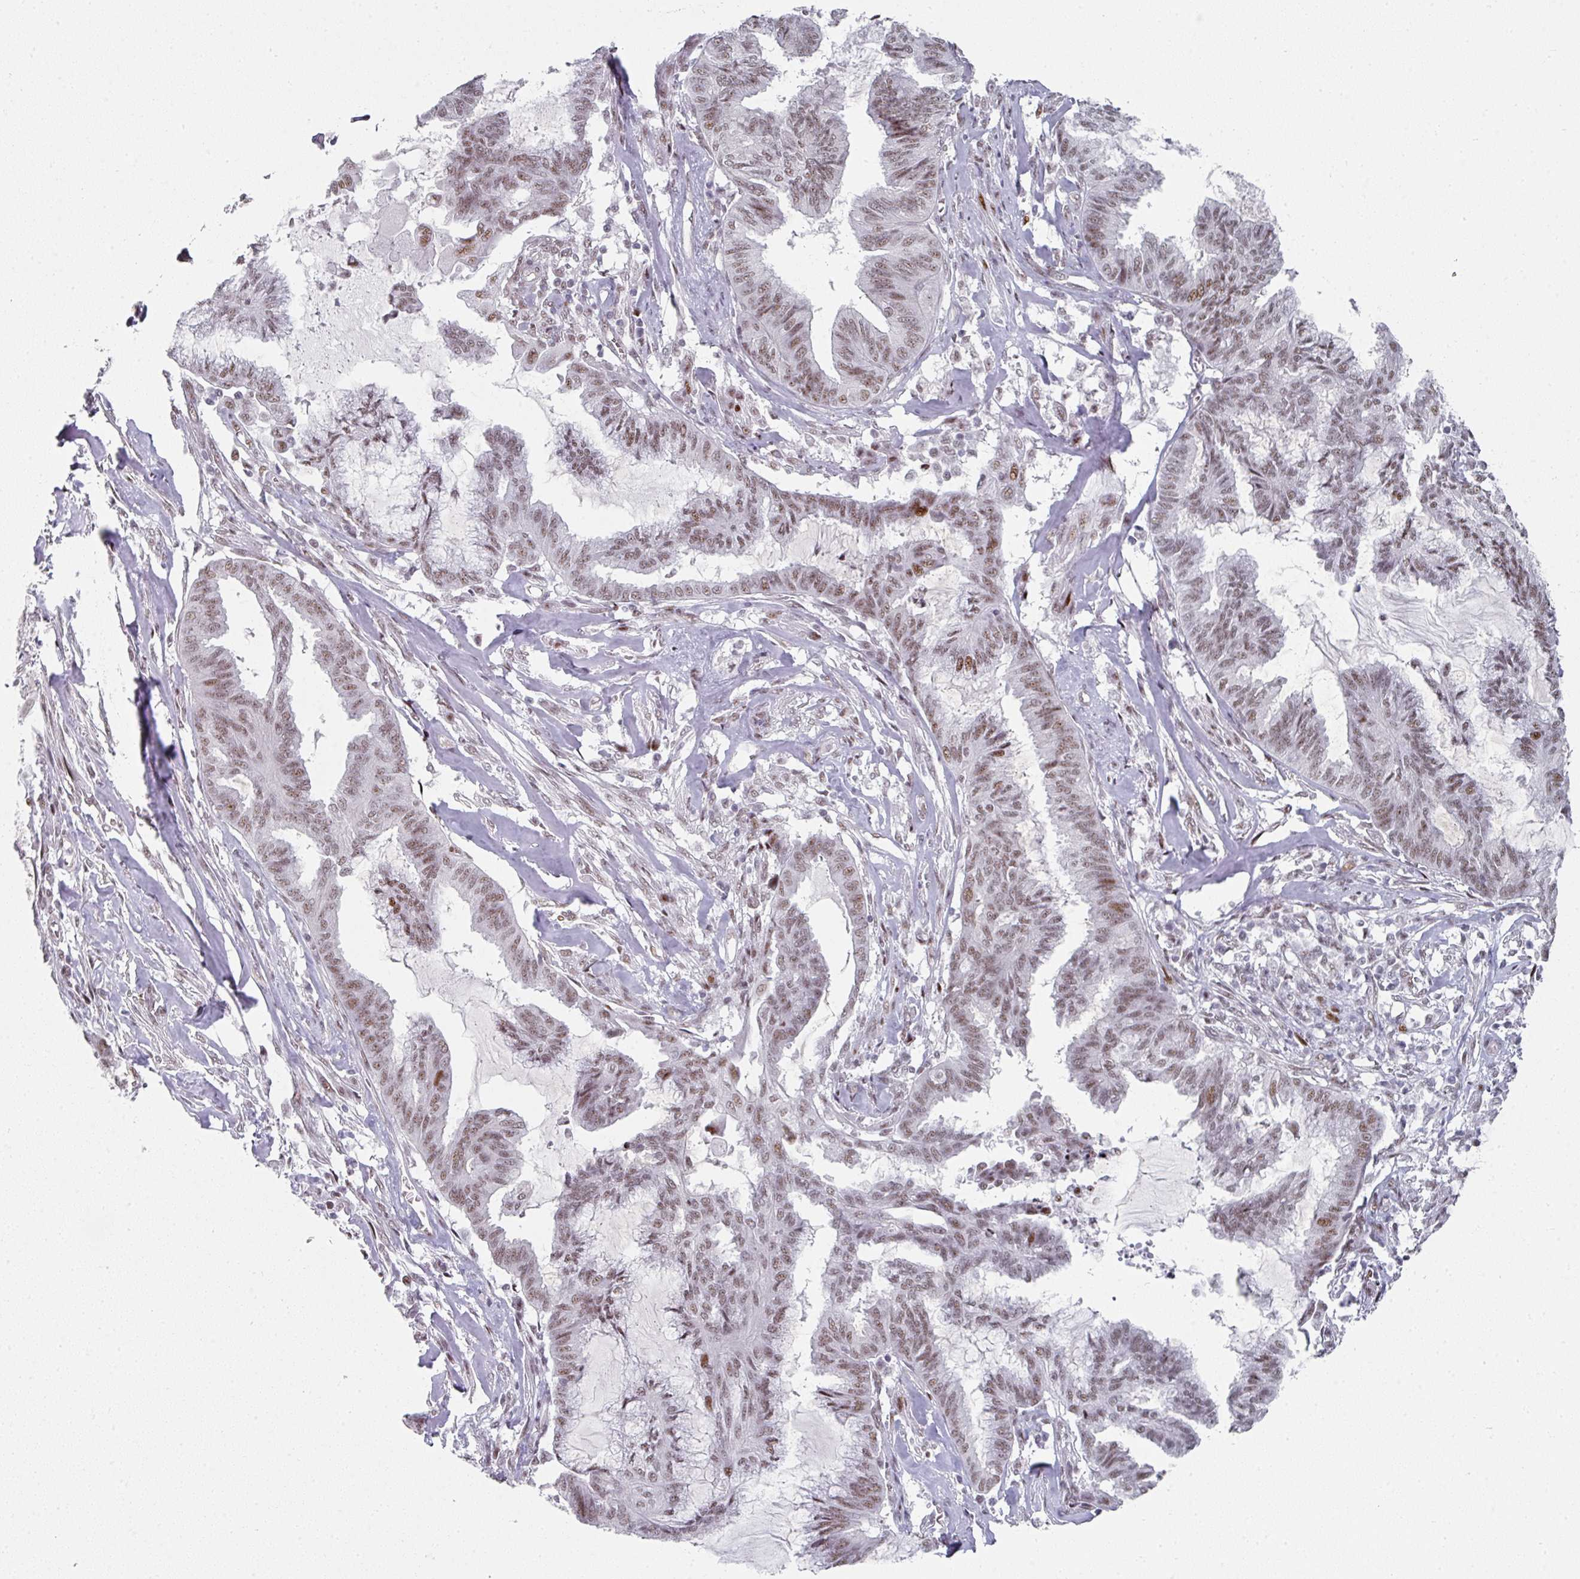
{"staining": {"intensity": "moderate", "quantity": ">75%", "location": "nuclear"}, "tissue": "endometrial cancer", "cell_type": "Tumor cells", "image_type": "cancer", "snomed": [{"axis": "morphology", "description": "Adenocarcinoma, NOS"}, {"axis": "topography", "description": "Endometrium"}], "caption": "IHC (DAB) staining of adenocarcinoma (endometrial) reveals moderate nuclear protein expression in about >75% of tumor cells.", "gene": "SF3B5", "patient": {"sex": "female", "age": 86}}